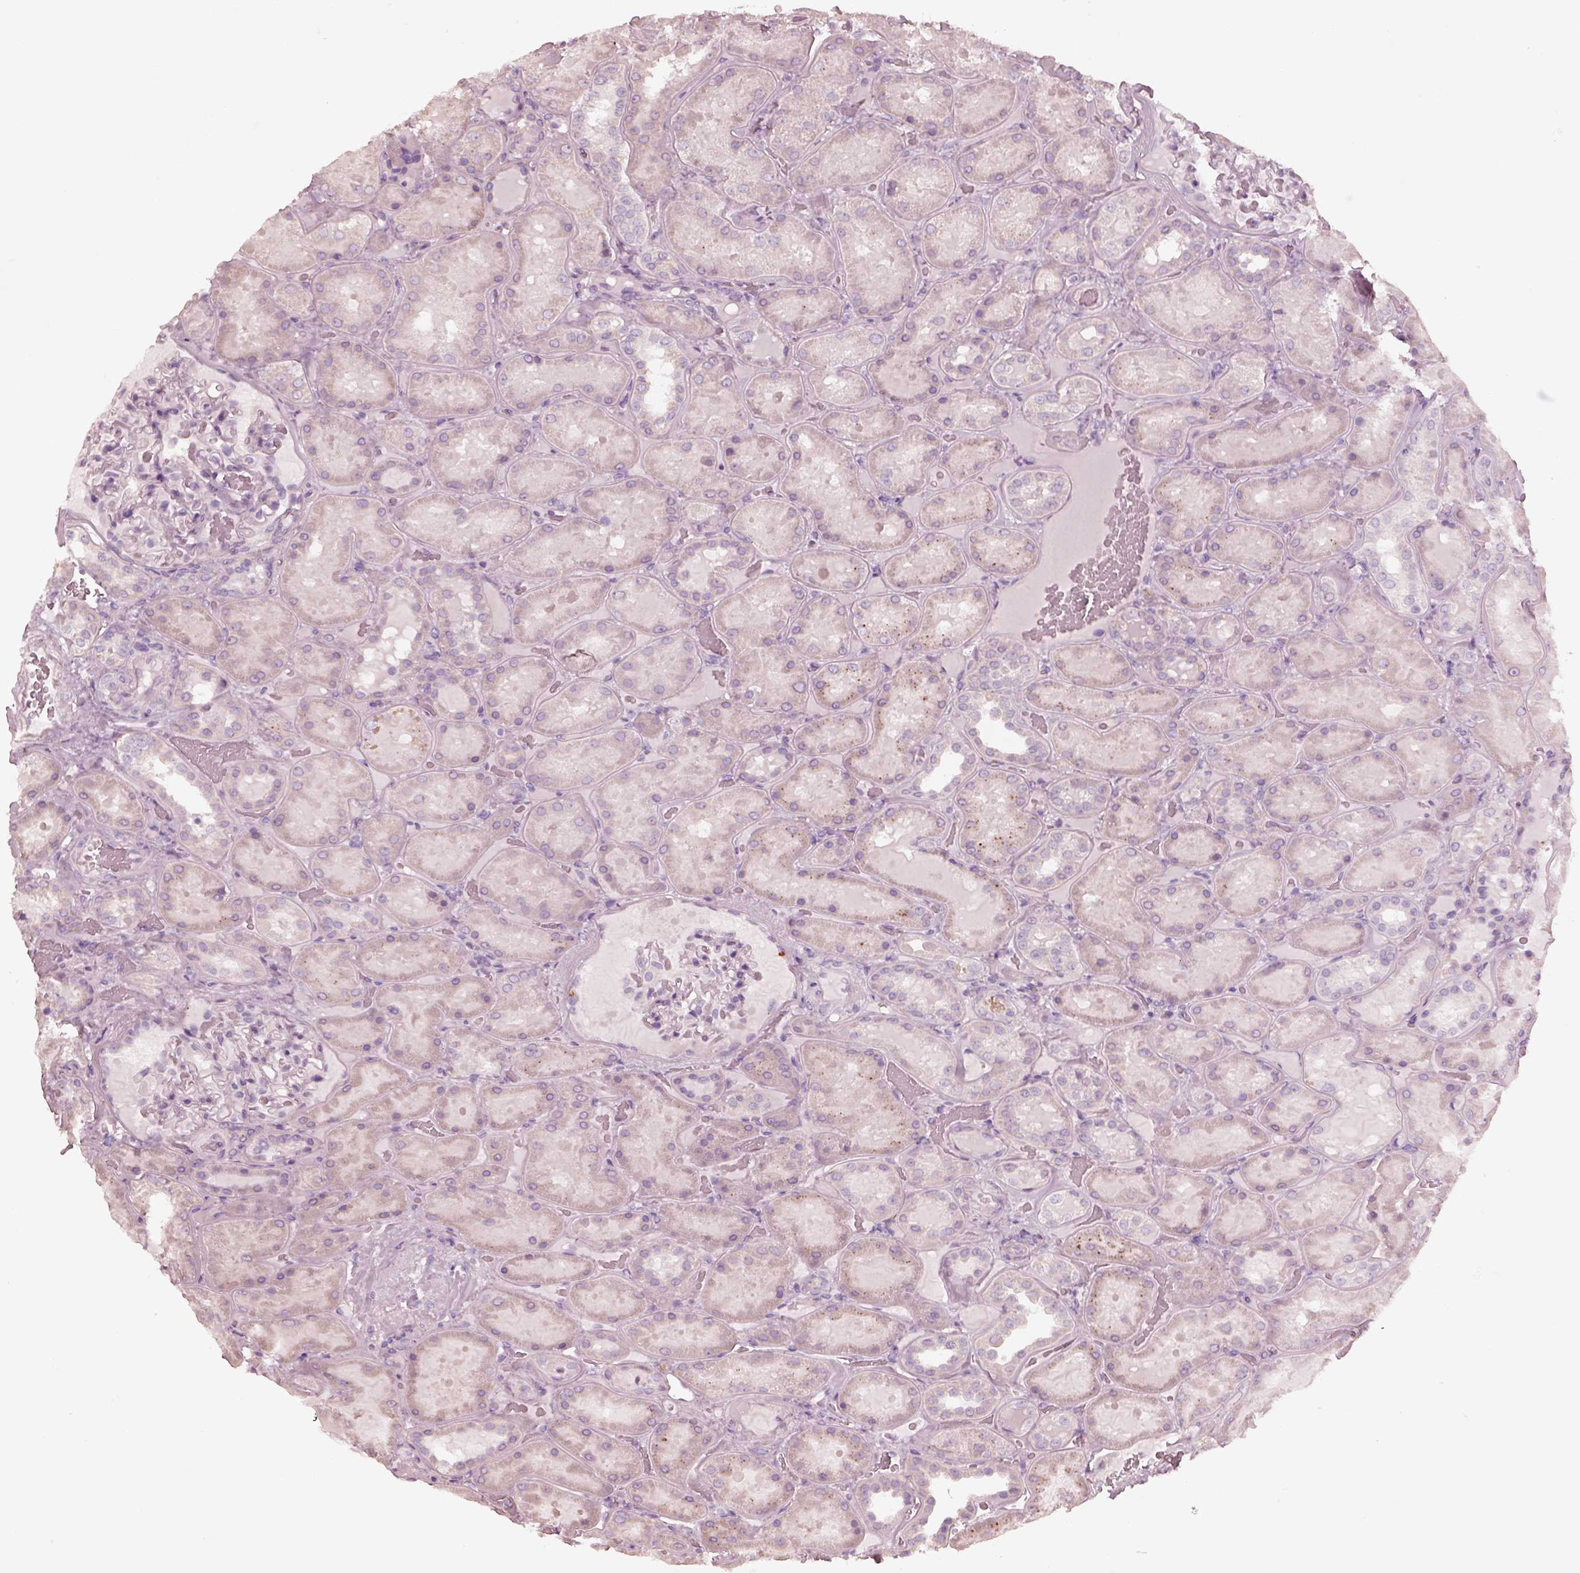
{"staining": {"intensity": "negative", "quantity": "none", "location": "none"}, "tissue": "kidney", "cell_type": "Cells in glomeruli", "image_type": "normal", "snomed": [{"axis": "morphology", "description": "Normal tissue, NOS"}, {"axis": "topography", "description": "Kidney"}], "caption": "An IHC photomicrograph of unremarkable kidney is shown. There is no staining in cells in glomeruli of kidney. (DAB (3,3'-diaminobenzidine) IHC with hematoxylin counter stain).", "gene": "ZP4", "patient": {"sex": "male", "age": 73}}